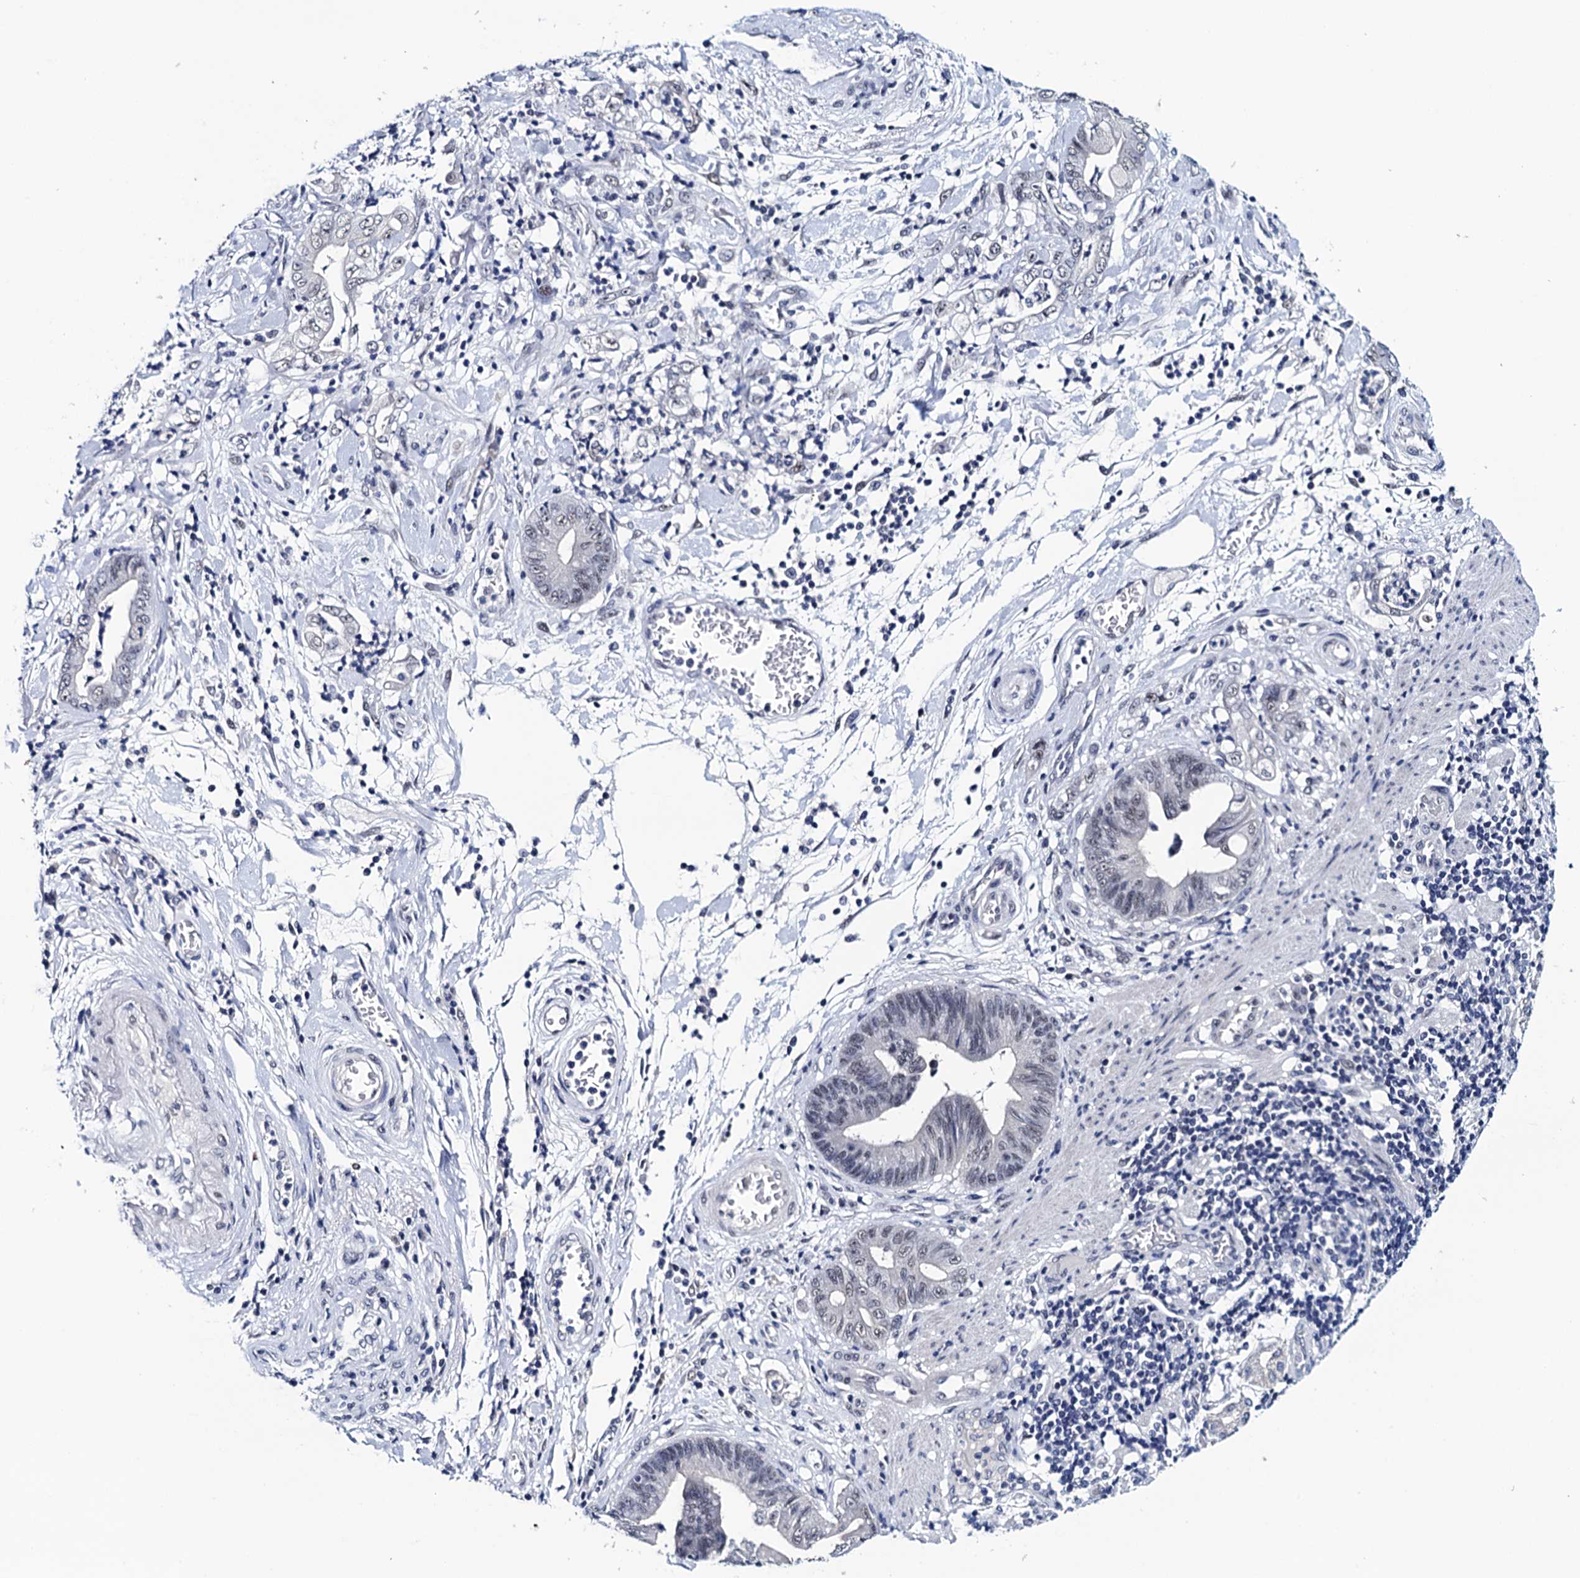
{"staining": {"intensity": "negative", "quantity": "none", "location": "none"}, "tissue": "stomach cancer", "cell_type": "Tumor cells", "image_type": "cancer", "snomed": [{"axis": "morphology", "description": "Adenocarcinoma, NOS"}, {"axis": "topography", "description": "Stomach"}], "caption": "Adenocarcinoma (stomach) stained for a protein using IHC demonstrates no staining tumor cells.", "gene": "FNBP4", "patient": {"sex": "female", "age": 73}}